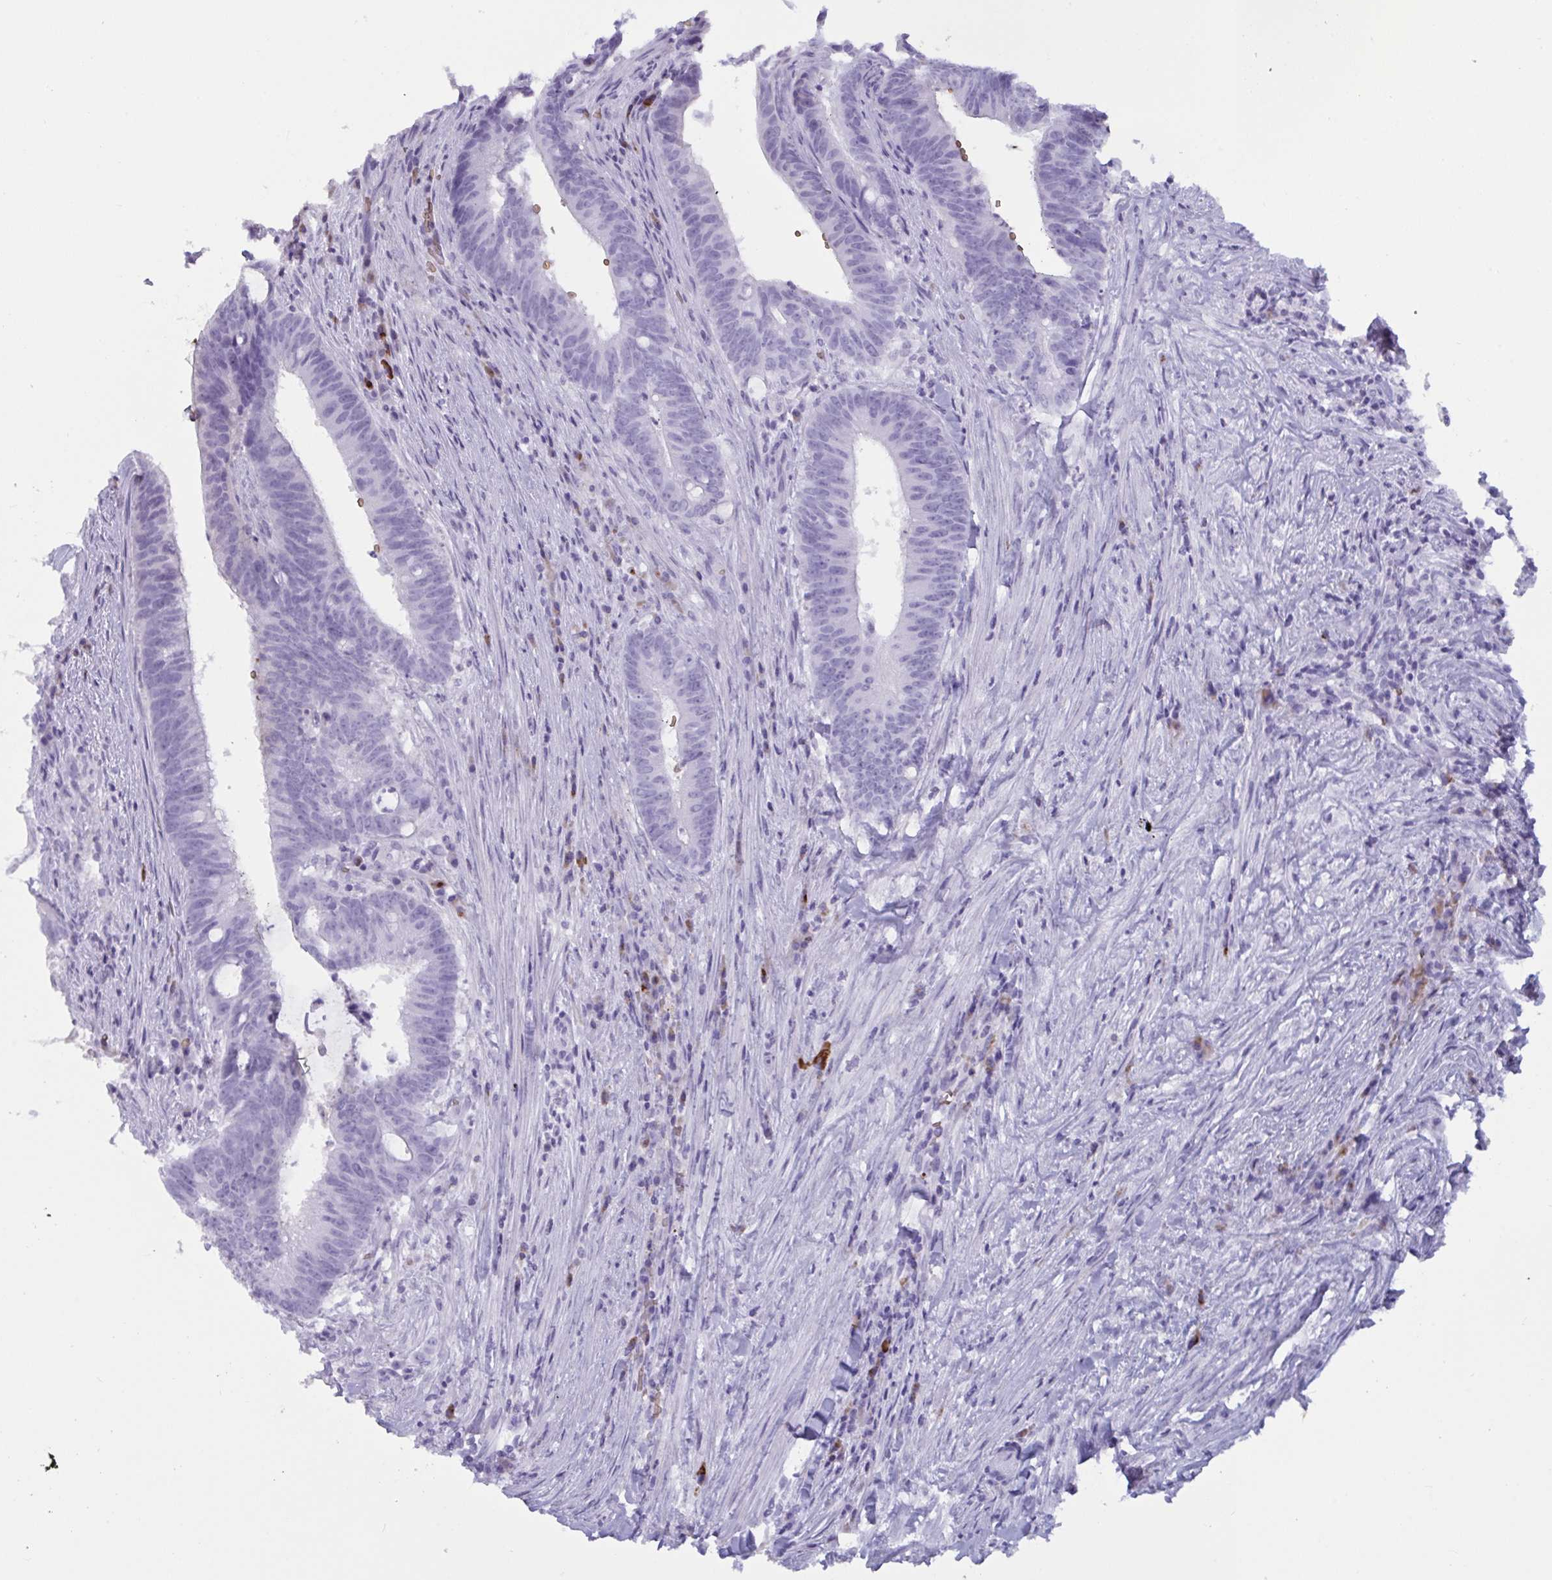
{"staining": {"intensity": "negative", "quantity": "none", "location": "none"}, "tissue": "colorectal cancer", "cell_type": "Tumor cells", "image_type": "cancer", "snomed": [{"axis": "morphology", "description": "Adenocarcinoma, NOS"}, {"axis": "topography", "description": "Colon"}], "caption": "Adenocarcinoma (colorectal) was stained to show a protein in brown. There is no significant staining in tumor cells. The staining is performed using DAB brown chromogen with nuclei counter-stained in using hematoxylin.", "gene": "SLC2A1", "patient": {"sex": "female", "age": 43}}